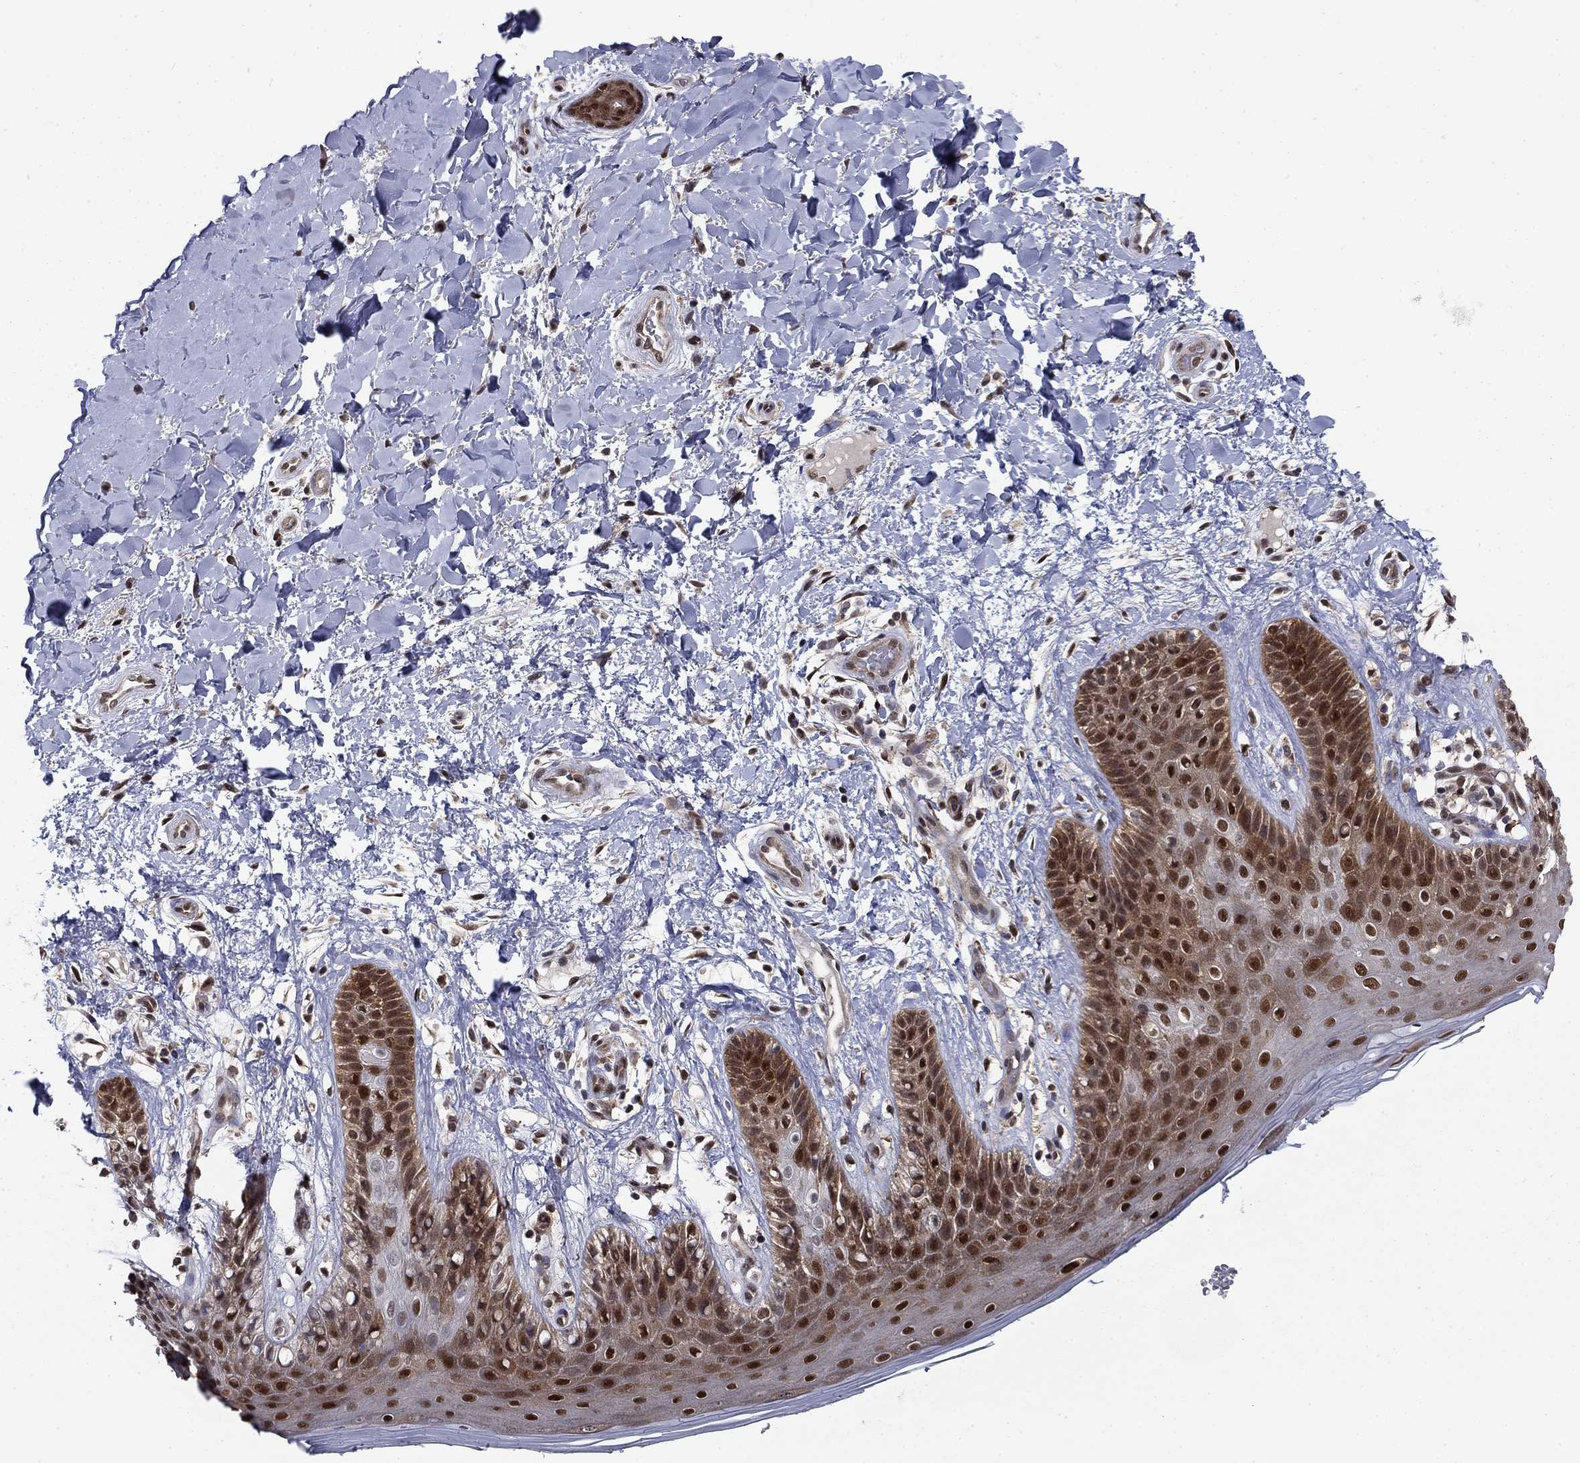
{"staining": {"intensity": "strong", "quantity": "25%-75%", "location": "nuclear"}, "tissue": "skin", "cell_type": "Epidermal cells", "image_type": "normal", "snomed": [{"axis": "morphology", "description": "Normal tissue, NOS"}, {"axis": "topography", "description": "Anal"}], "caption": "Immunohistochemistry (IHC) (DAB (3,3'-diaminobenzidine)) staining of unremarkable skin reveals strong nuclear protein expression in approximately 25%-75% of epidermal cells.", "gene": "FKBP4", "patient": {"sex": "male", "age": 36}}